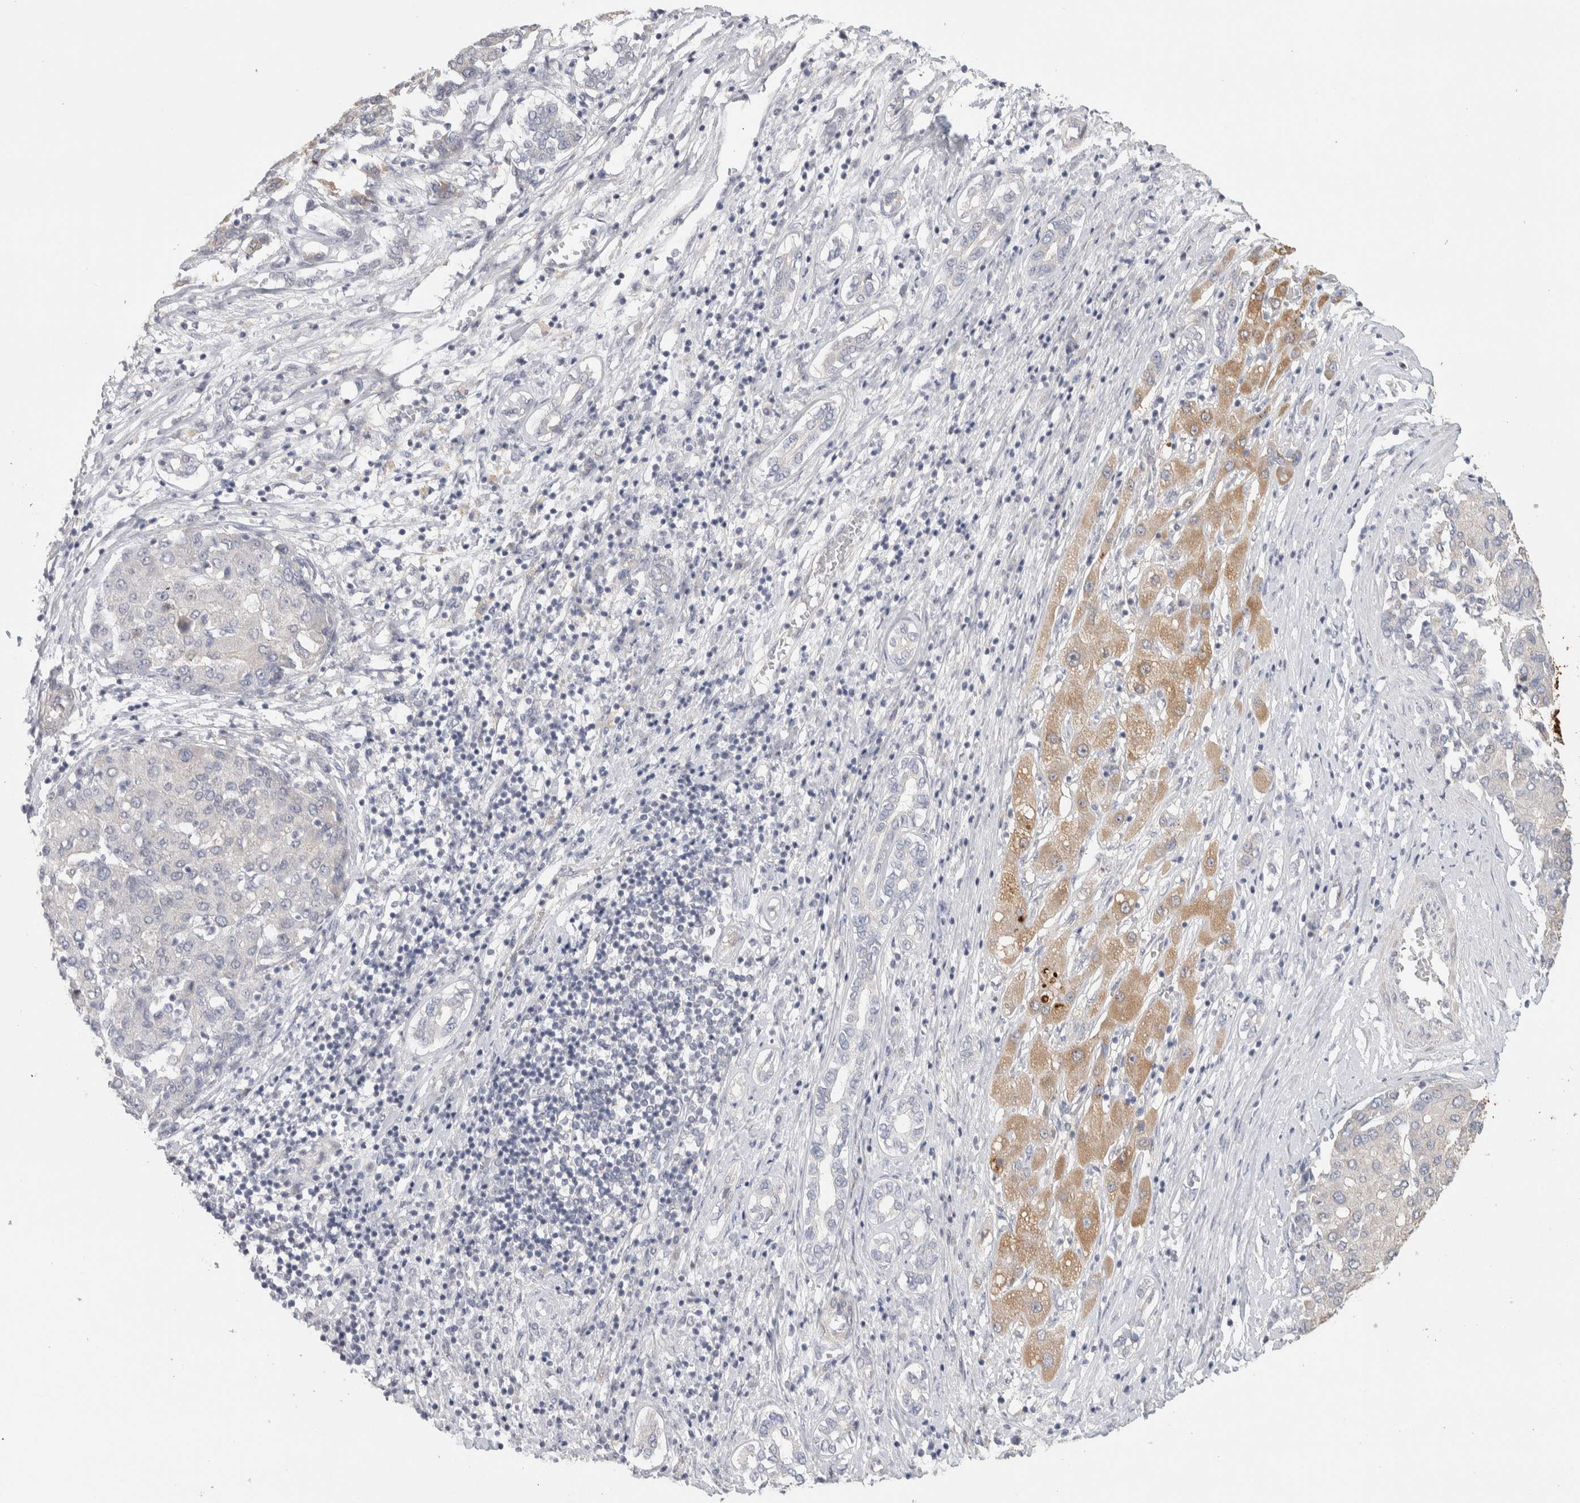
{"staining": {"intensity": "negative", "quantity": "none", "location": "none"}, "tissue": "liver cancer", "cell_type": "Tumor cells", "image_type": "cancer", "snomed": [{"axis": "morphology", "description": "Carcinoma, Hepatocellular, NOS"}, {"axis": "topography", "description": "Liver"}], "caption": "DAB immunohistochemical staining of hepatocellular carcinoma (liver) displays no significant staining in tumor cells.", "gene": "DCXR", "patient": {"sex": "male", "age": 65}}